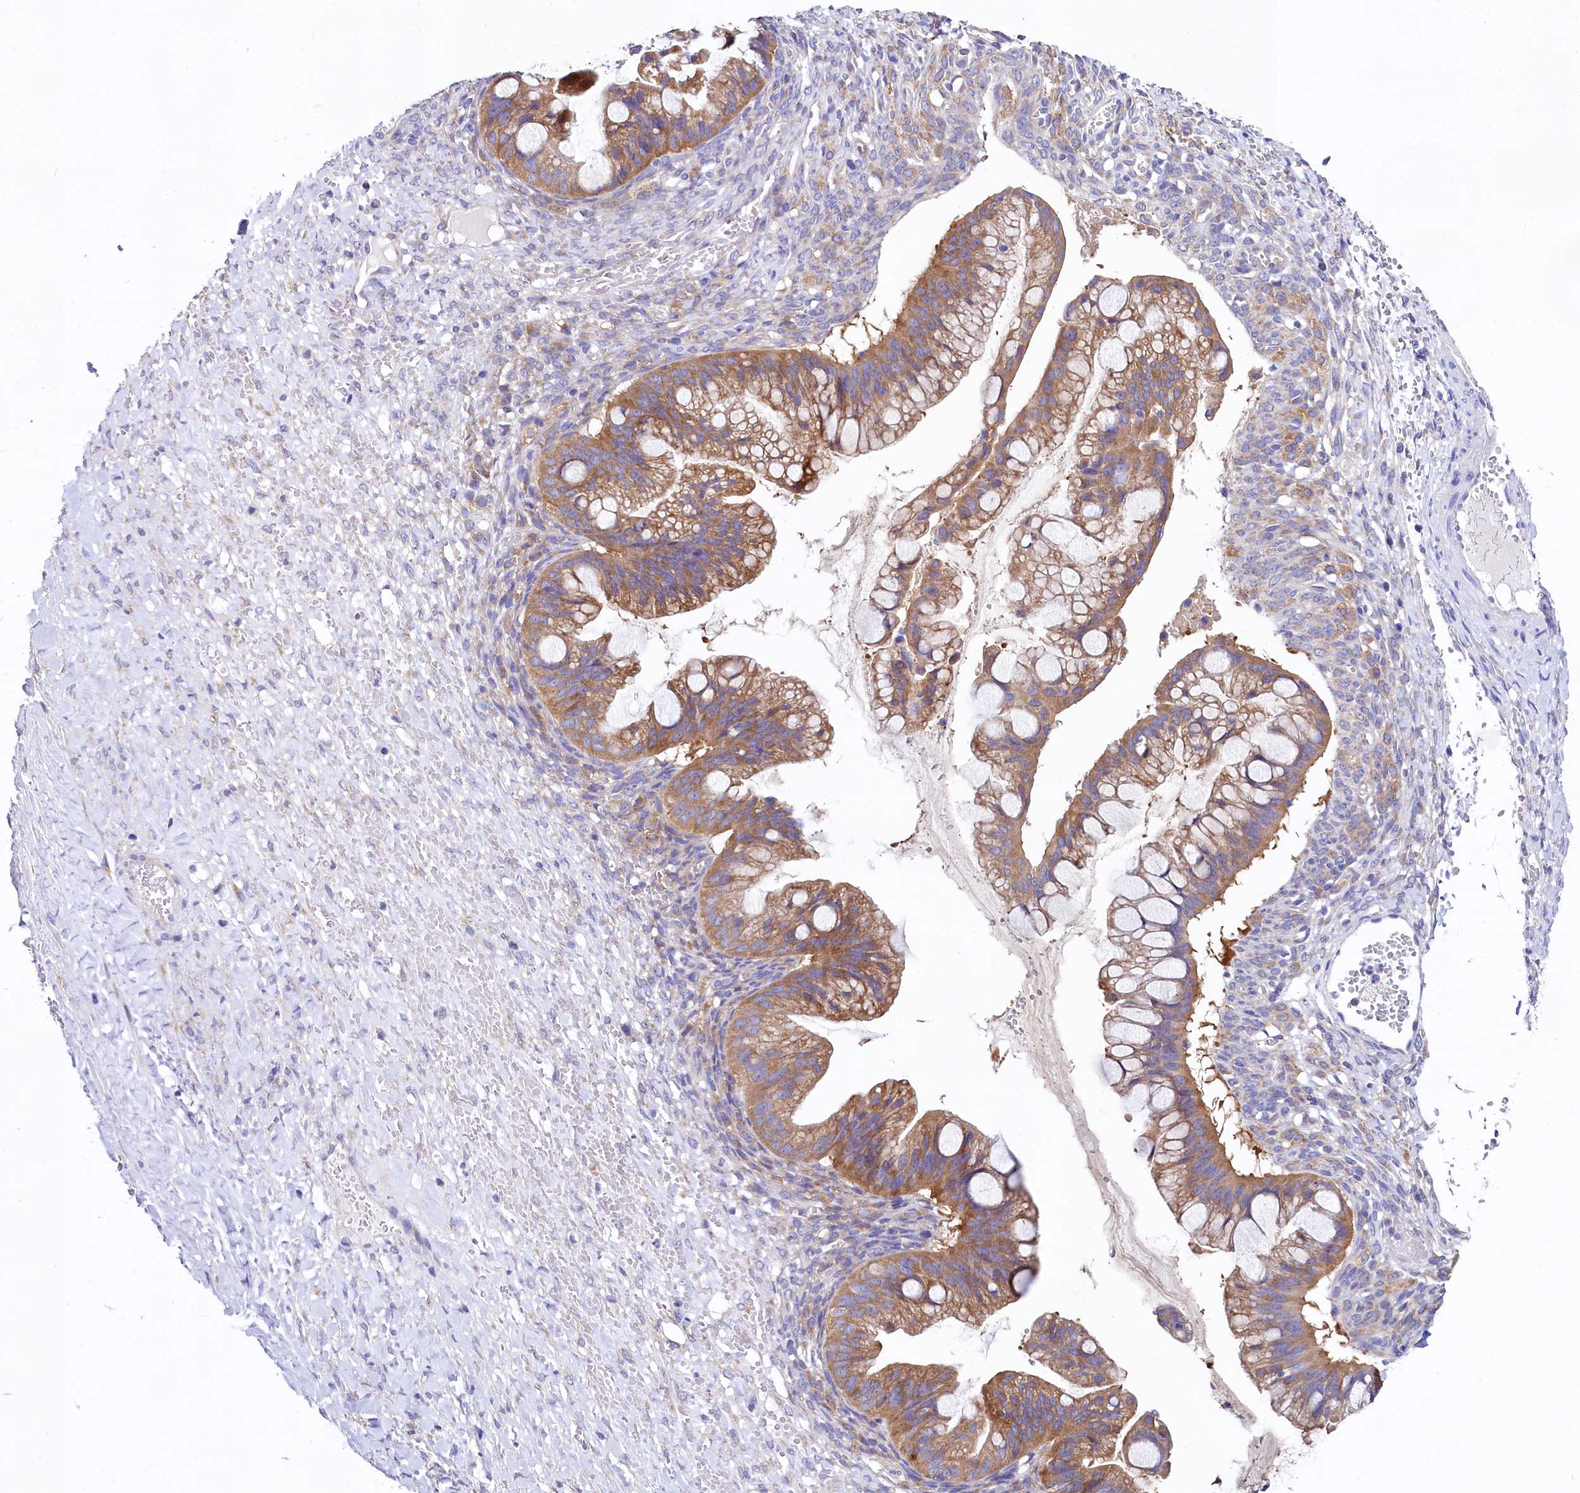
{"staining": {"intensity": "moderate", "quantity": ">75%", "location": "cytoplasmic/membranous"}, "tissue": "ovarian cancer", "cell_type": "Tumor cells", "image_type": "cancer", "snomed": [{"axis": "morphology", "description": "Cystadenocarcinoma, mucinous, NOS"}, {"axis": "topography", "description": "Ovary"}], "caption": "Mucinous cystadenocarcinoma (ovarian) was stained to show a protein in brown. There is medium levels of moderate cytoplasmic/membranous positivity in approximately >75% of tumor cells.", "gene": "QARS1", "patient": {"sex": "female", "age": 73}}